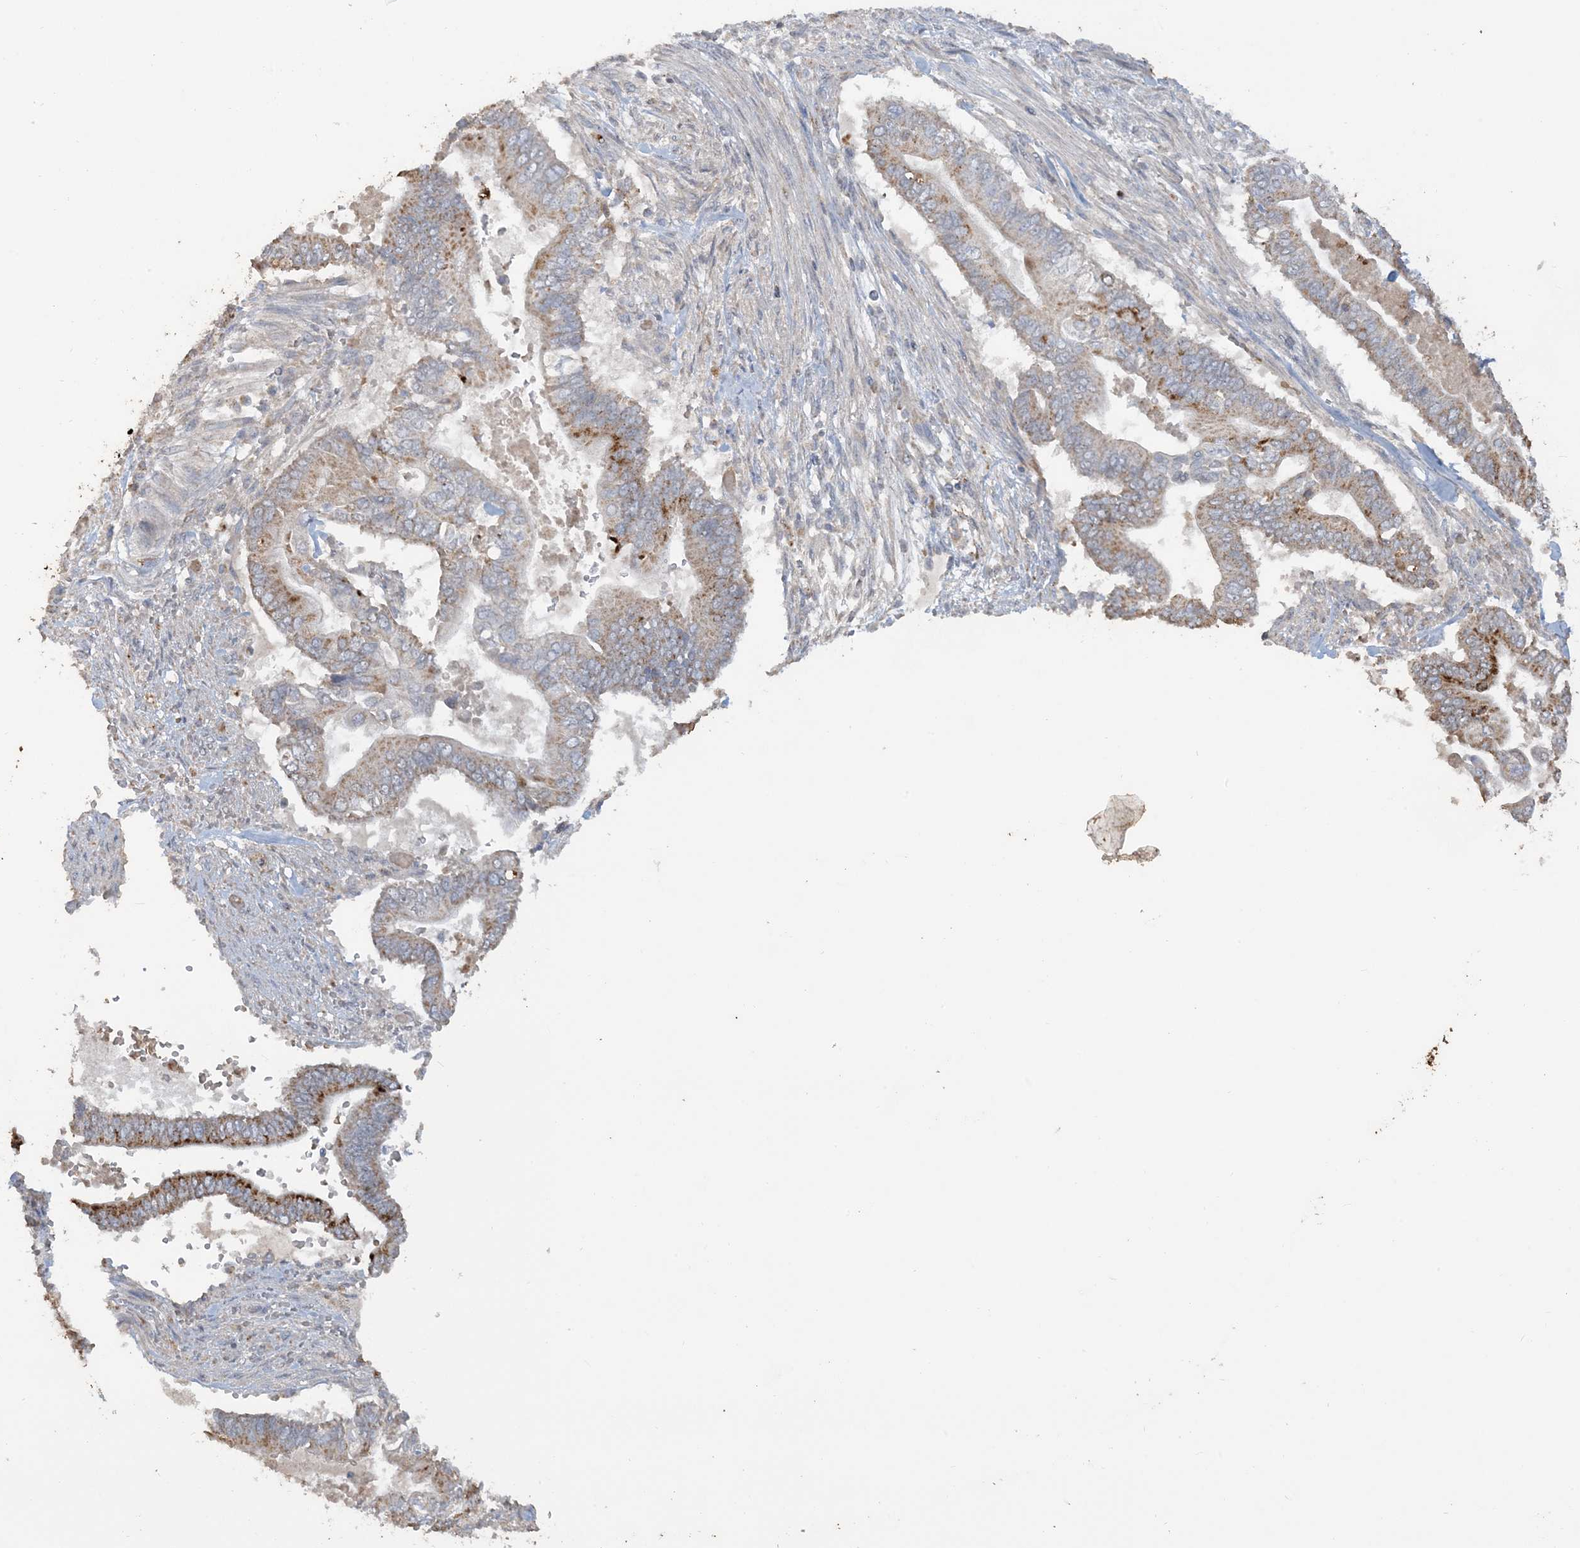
{"staining": {"intensity": "strong", "quantity": "<25%", "location": "cytoplasmic/membranous"}, "tissue": "pancreatic cancer", "cell_type": "Tumor cells", "image_type": "cancer", "snomed": [{"axis": "morphology", "description": "Adenocarcinoma, NOS"}, {"axis": "topography", "description": "Pancreas"}], "caption": "IHC (DAB) staining of human adenocarcinoma (pancreatic) displays strong cytoplasmic/membranous protein expression in about <25% of tumor cells. (DAB IHC, brown staining for protein, blue staining for nuclei).", "gene": "SFMBT2", "patient": {"sex": "male", "age": 68}}